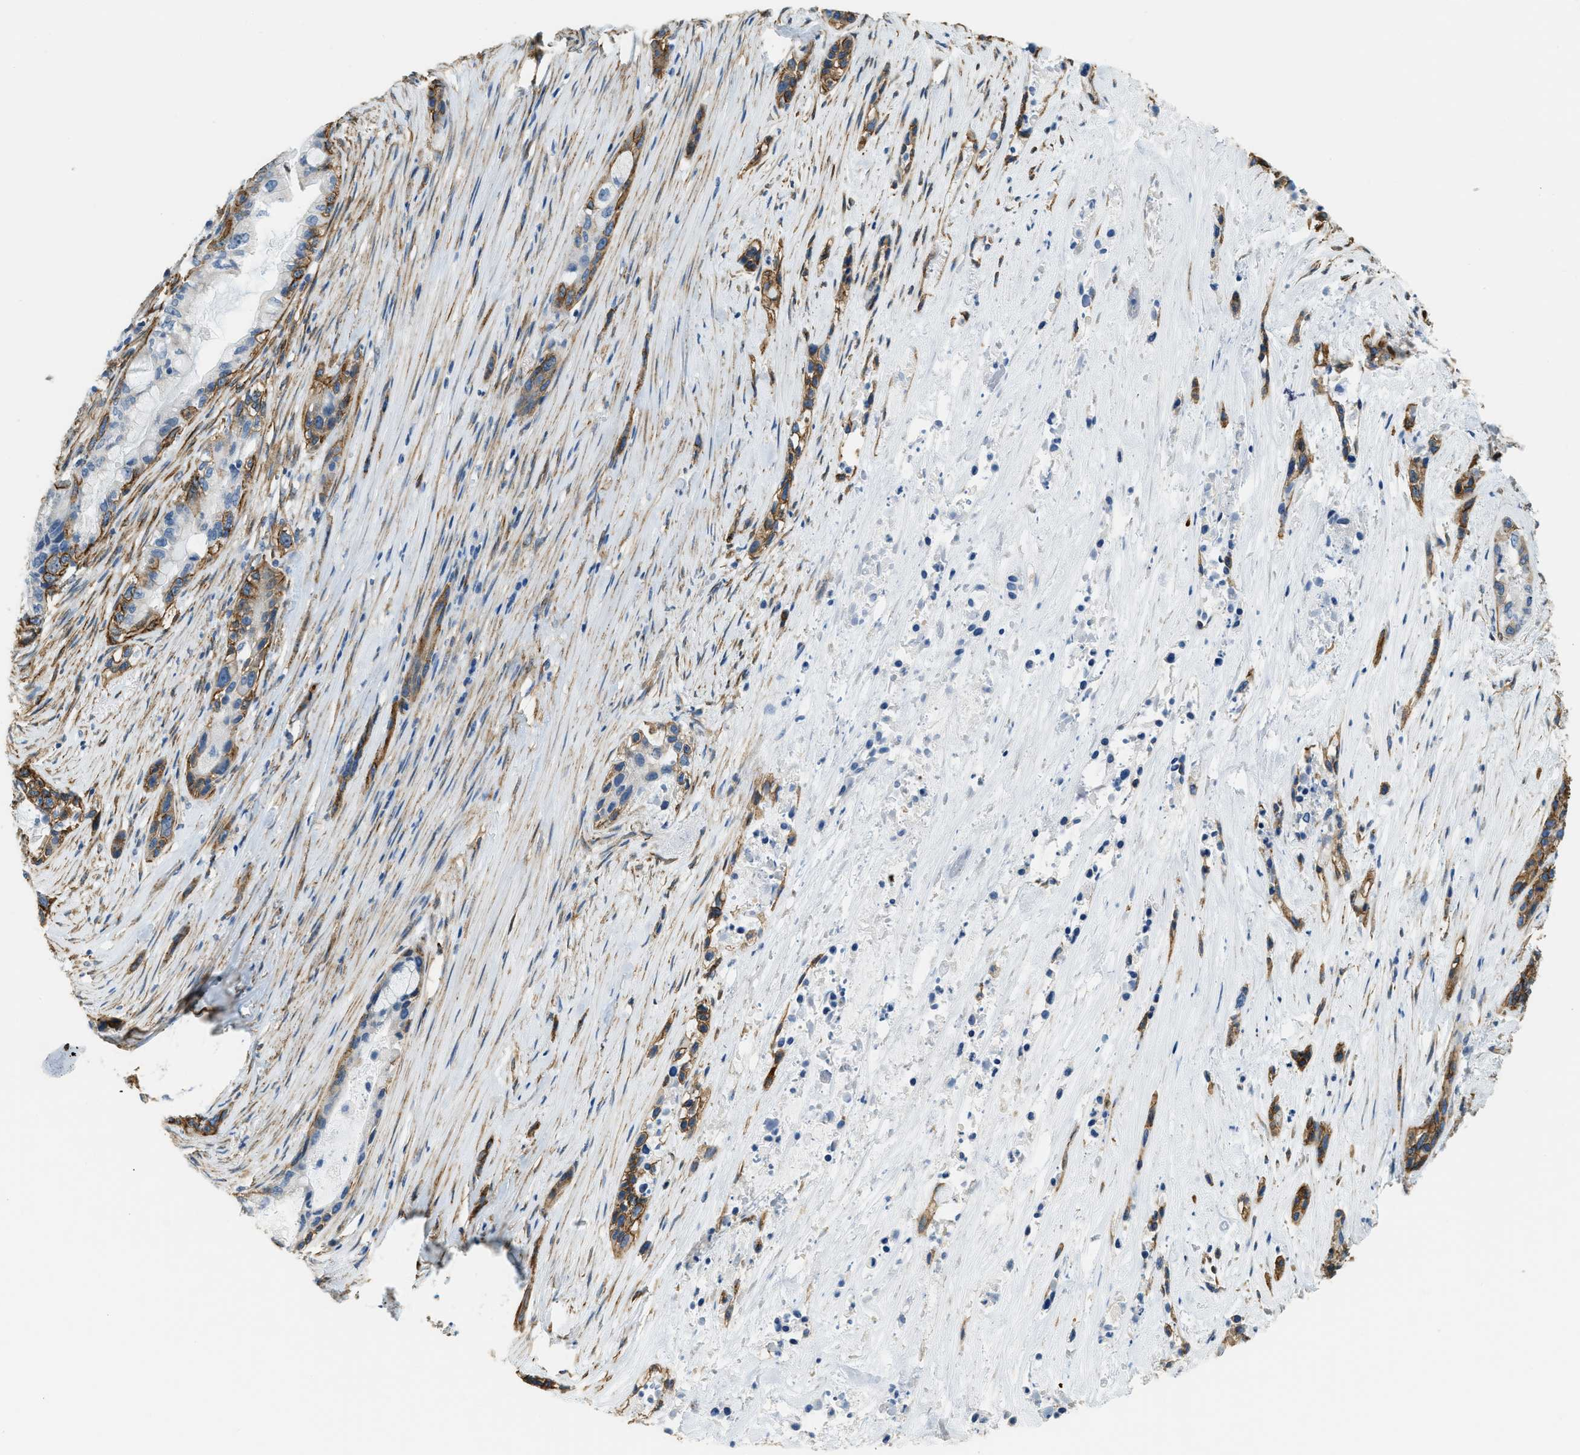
{"staining": {"intensity": "moderate", "quantity": "25%-75%", "location": "cytoplasmic/membranous"}, "tissue": "pancreatic cancer", "cell_type": "Tumor cells", "image_type": "cancer", "snomed": [{"axis": "morphology", "description": "Adenocarcinoma, NOS"}, {"axis": "topography", "description": "Pancreas"}], "caption": "A high-resolution image shows immunohistochemistry (IHC) staining of pancreatic adenocarcinoma, which displays moderate cytoplasmic/membranous positivity in about 25%-75% of tumor cells.", "gene": "TMEM43", "patient": {"sex": "male", "age": 53}}